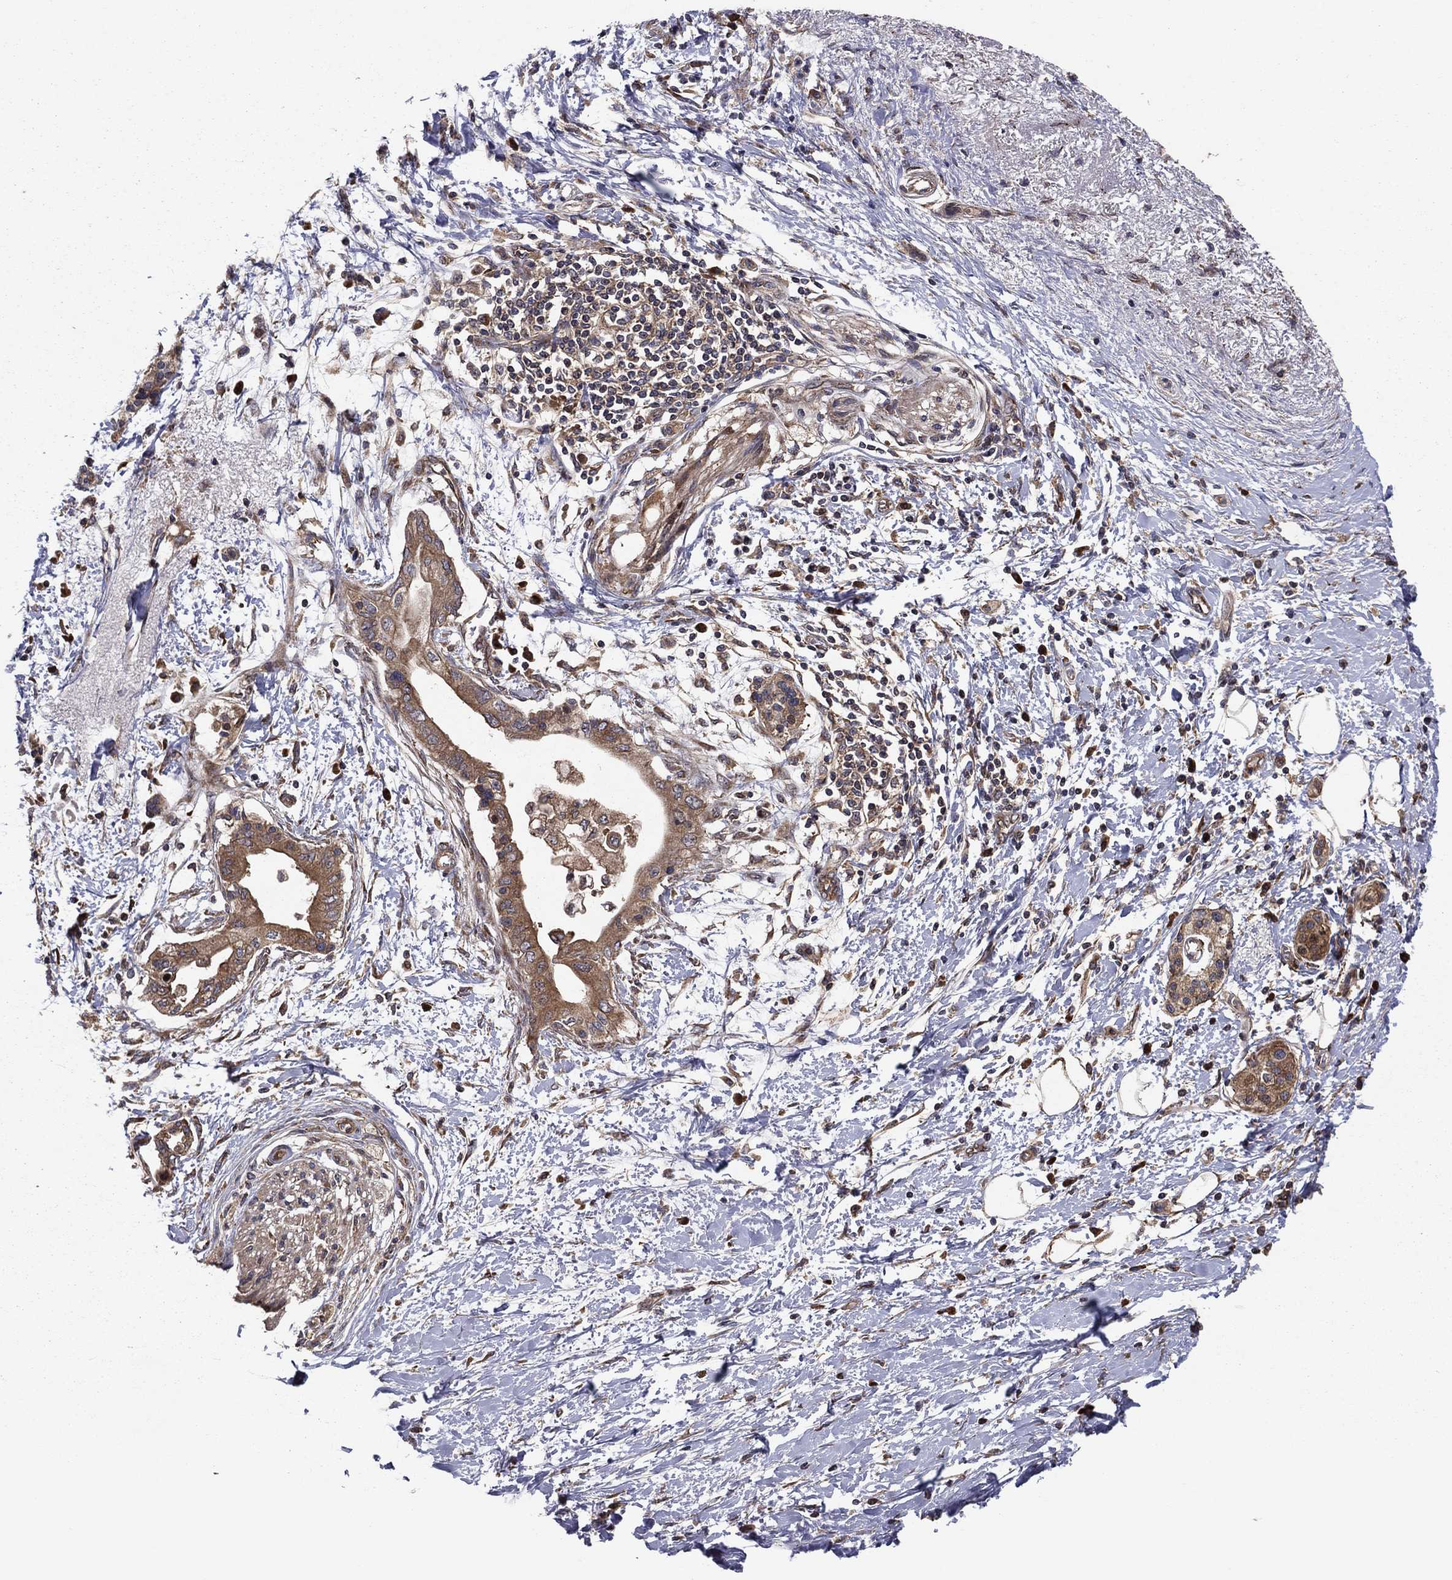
{"staining": {"intensity": "moderate", "quantity": "25%-75%", "location": "cytoplasmic/membranous"}, "tissue": "pancreatic cancer", "cell_type": "Tumor cells", "image_type": "cancer", "snomed": [{"axis": "morphology", "description": "Normal tissue, NOS"}, {"axis": "morphology", "description": "Adenocarcinoma, NOS"}, {"axis": "topography", "description": "Pancreas"}, {"axis": "topography", "description": "Duodenum"}], "caption": "A medium amount of moderate cytoplasmic/membranous staining is present in about 25%-75% of tumor cells in adenocarcinoma (pancreatic) tissue.", "gene": "BABAM2", "patient": {"sex": "female", "age": 60}}